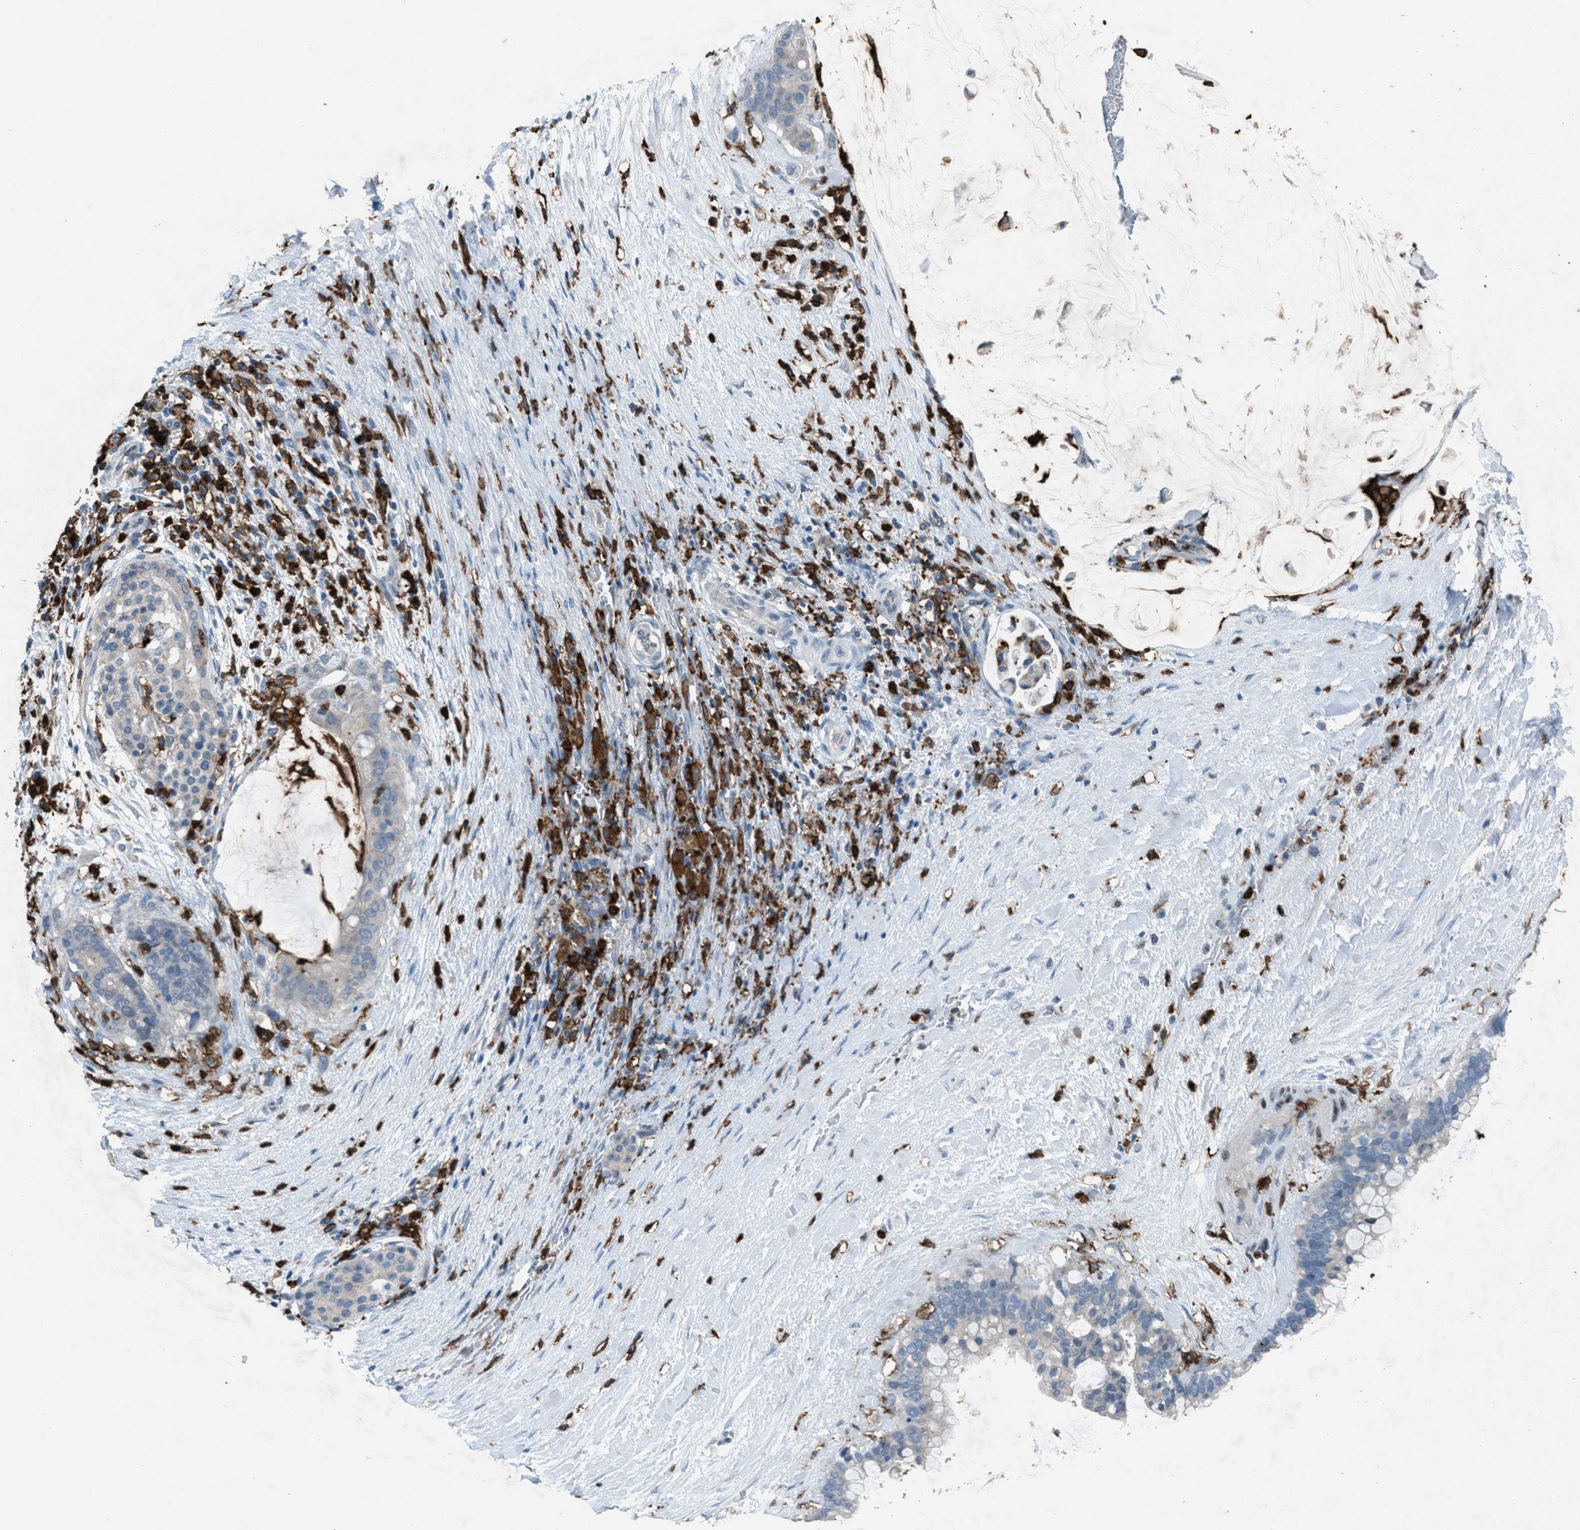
{"staining": {"intensity": "negative", "quantity": "none", "location": "none"}, "tissue": "pancreatic cancer", "cell_type": "Tumor cells", "image_type": "cancer", "snomed": [{"axis": "morphology", "description": "Adenocarcinoma, NOS"}, {"axis": "topography", "description": "Pancreas"}], "caption": "Protein analysis of pancreatic cancer (adenocarcinoma) shows no significant positivity in tumor cells.", "gene": "FCER1G", "patient": {"sex": "male", "age": 41}}